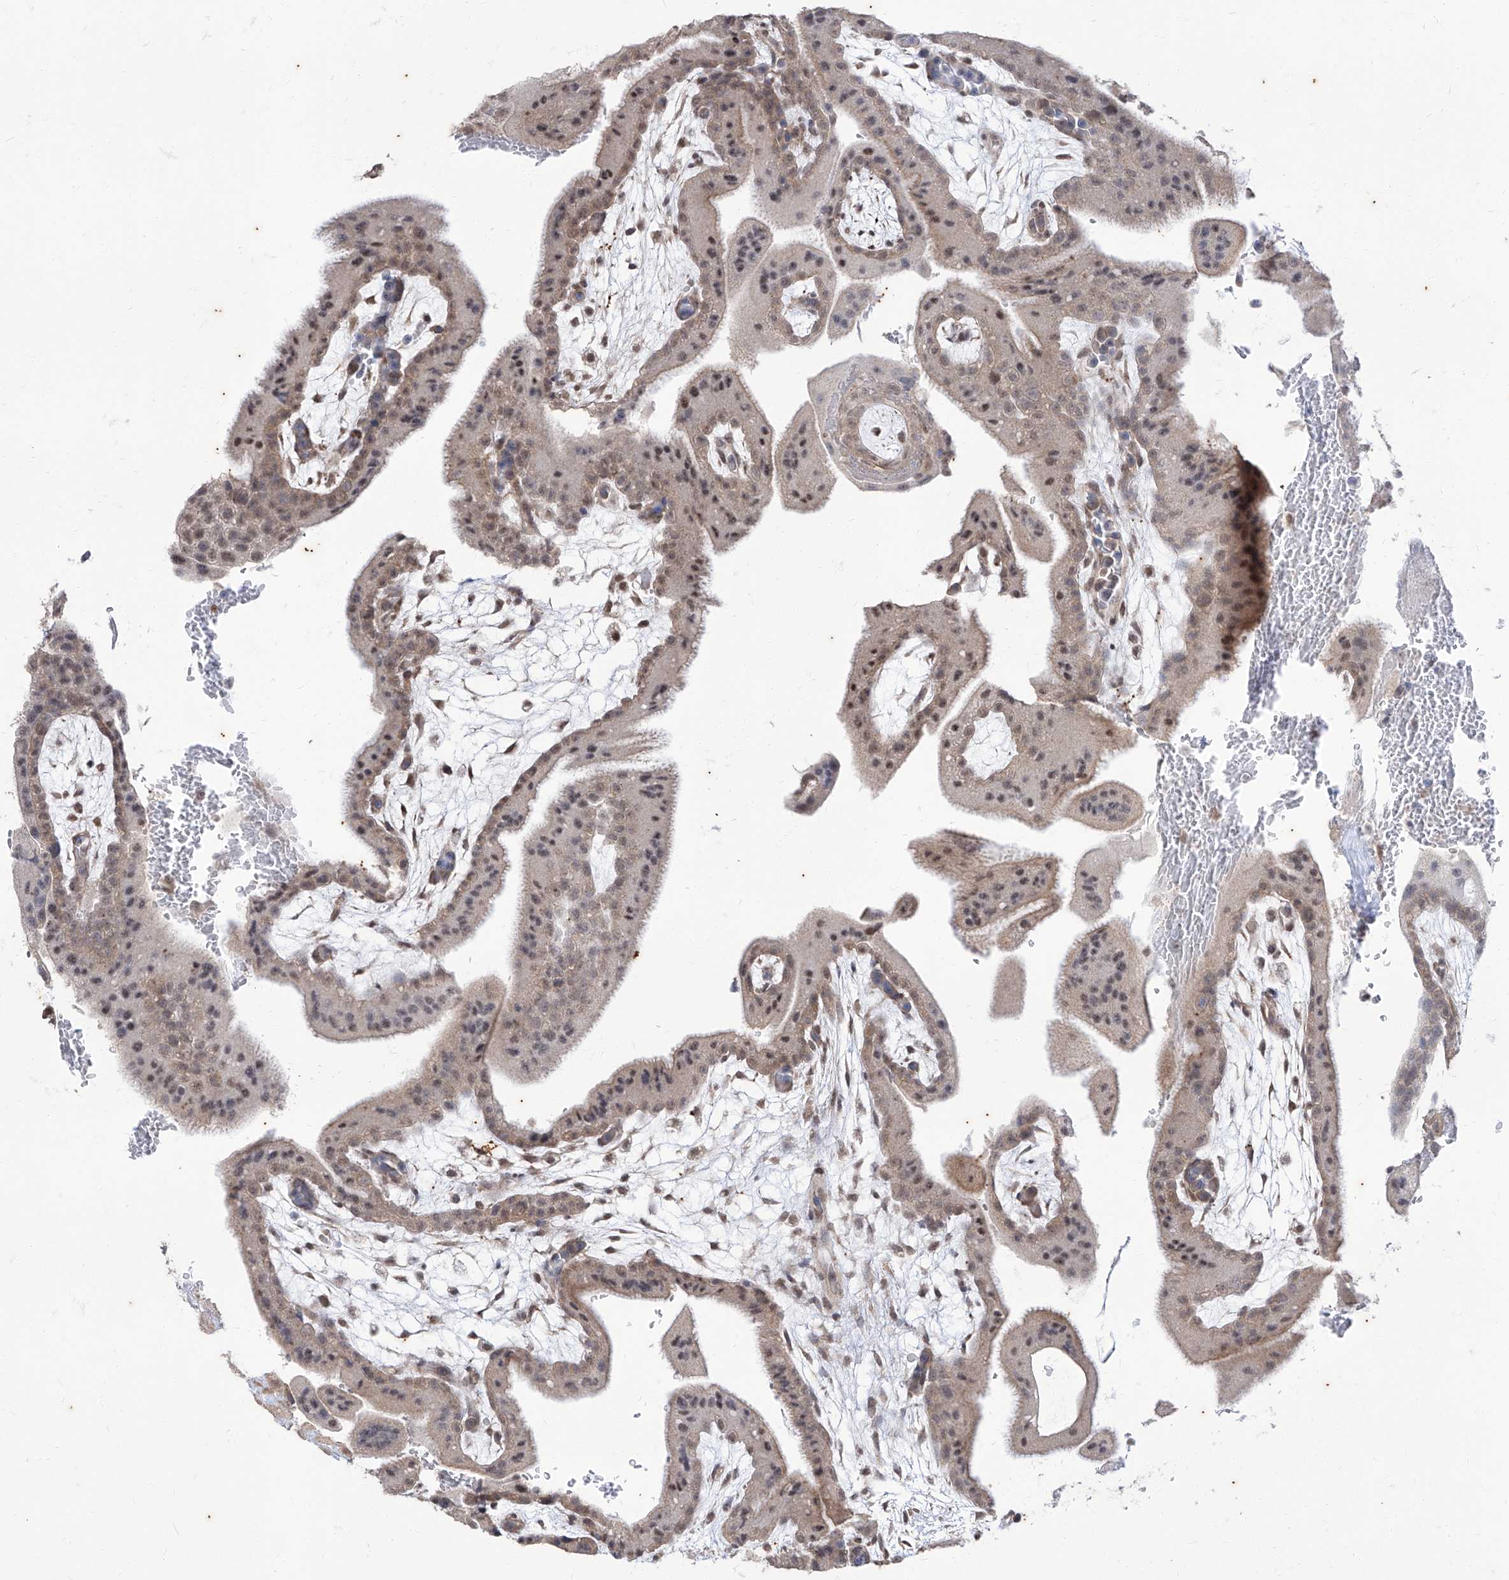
{"staining": {"intensity": "weak", "quantity": "25%-75%", "location": "cytoplasmic/membranous,nuclear"}, "tissue": "placenta", "cell_type": "Trophoblastic cells", "image_type": "normal", "snomed": [{"axis": "morphology", "description": "Normal tissue, NOS"}, {"axis": "topography", "description": "Placenta"}], "caption": "A photomicrograph showing weak cytoplasmic/membranous,nuclear positivity in approximately 25%-75% of trophoblastic cells in unremarkable placenta, as visualized by brown immunohistochemical staining.", "gene": "PHF20L1", "patient": {"sex": "female", "age": 35}}